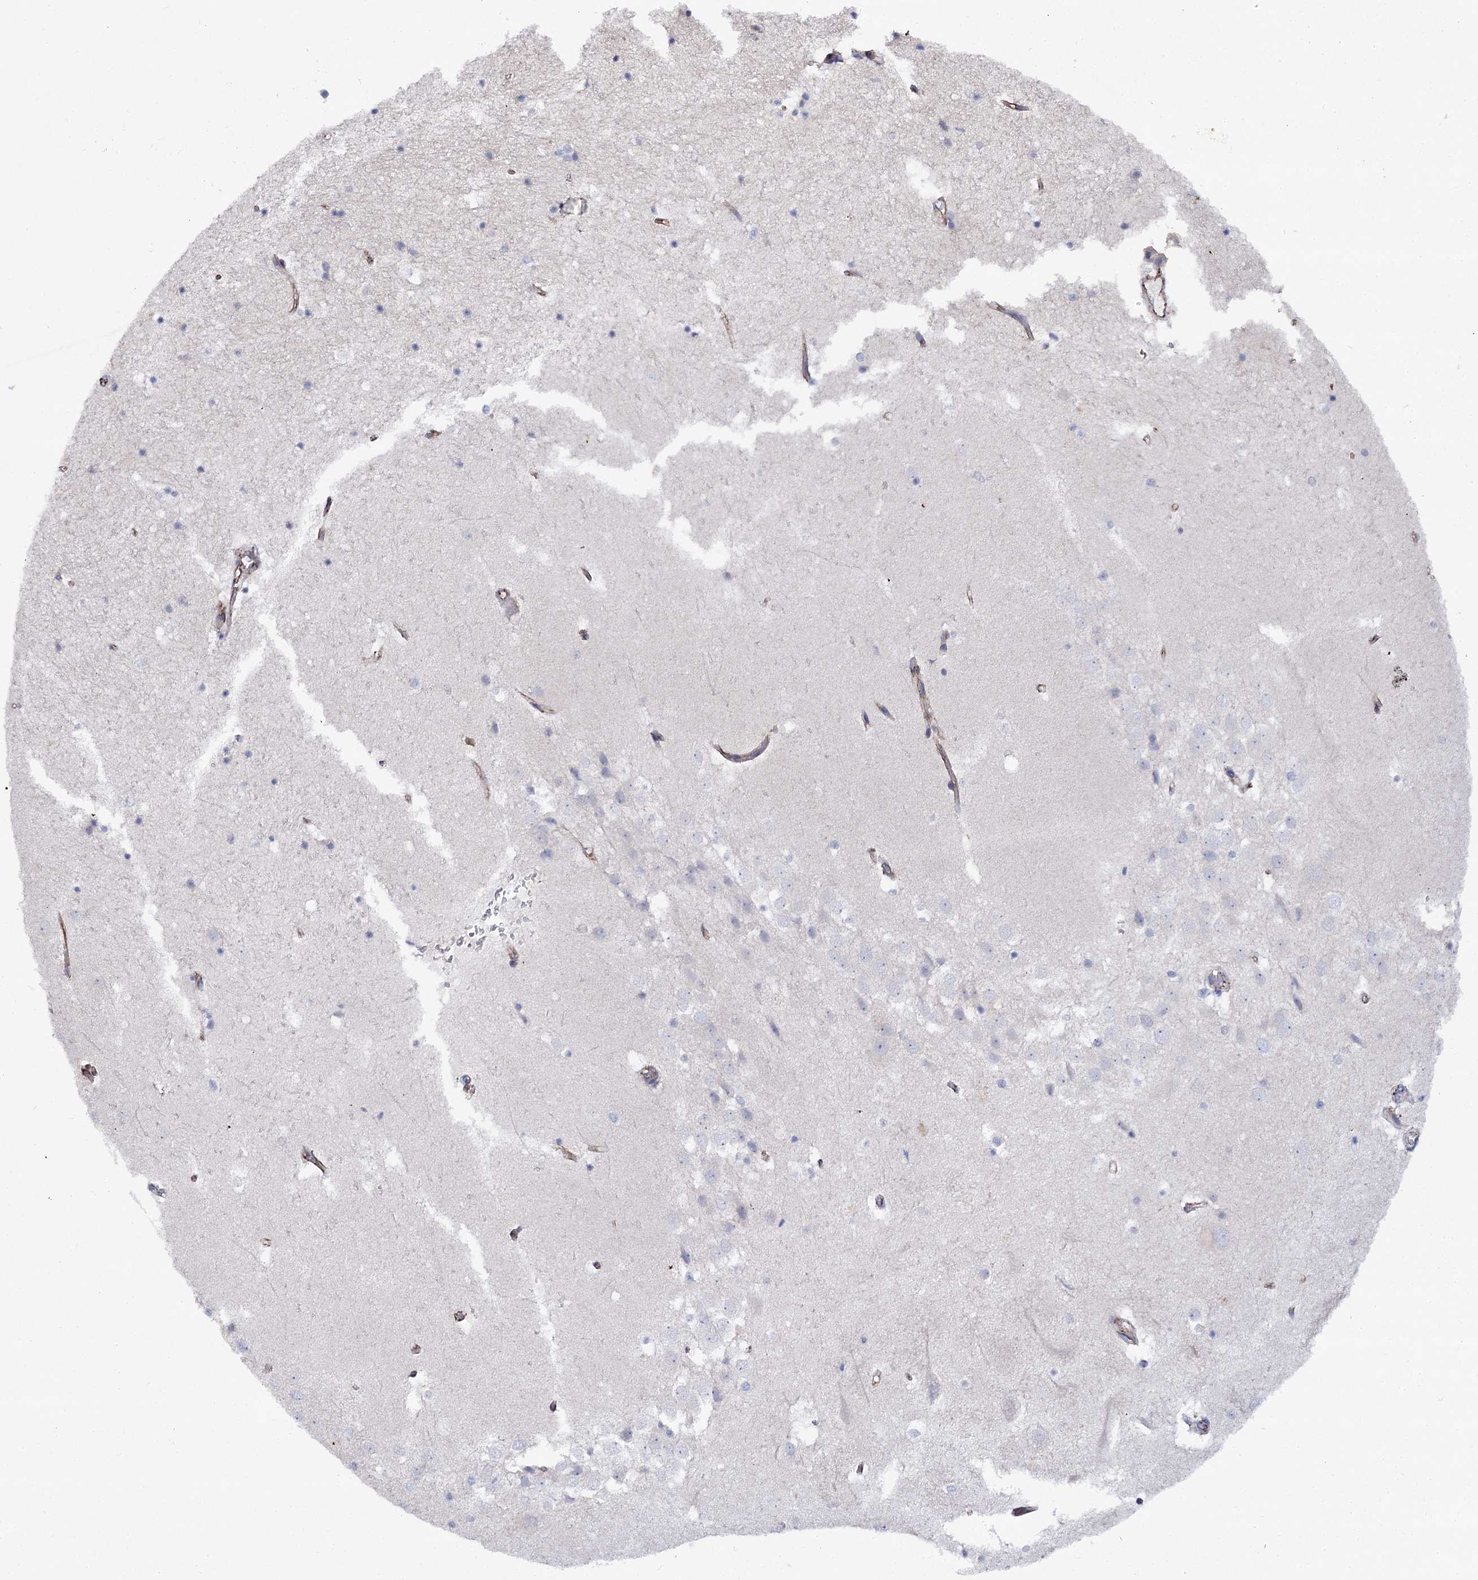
{"staining": {"intensity": "negative", "quantity": "none", "location": "none"}, "tissue": "hippocampus", "cell_type": "Glial cells", "image_type": "normal", "snomed": [{"axis": "morphology", "description": "Normal tissue, NOS"}, {"axis": "topography", "description": "Hippocampus"}], "caption": "This is a image of immunohistochemistry staining of benign hippocampus, which shows no staining in glial cells.", "gene": "NRAP", "patient": {"sex": "female", "age": 52}}